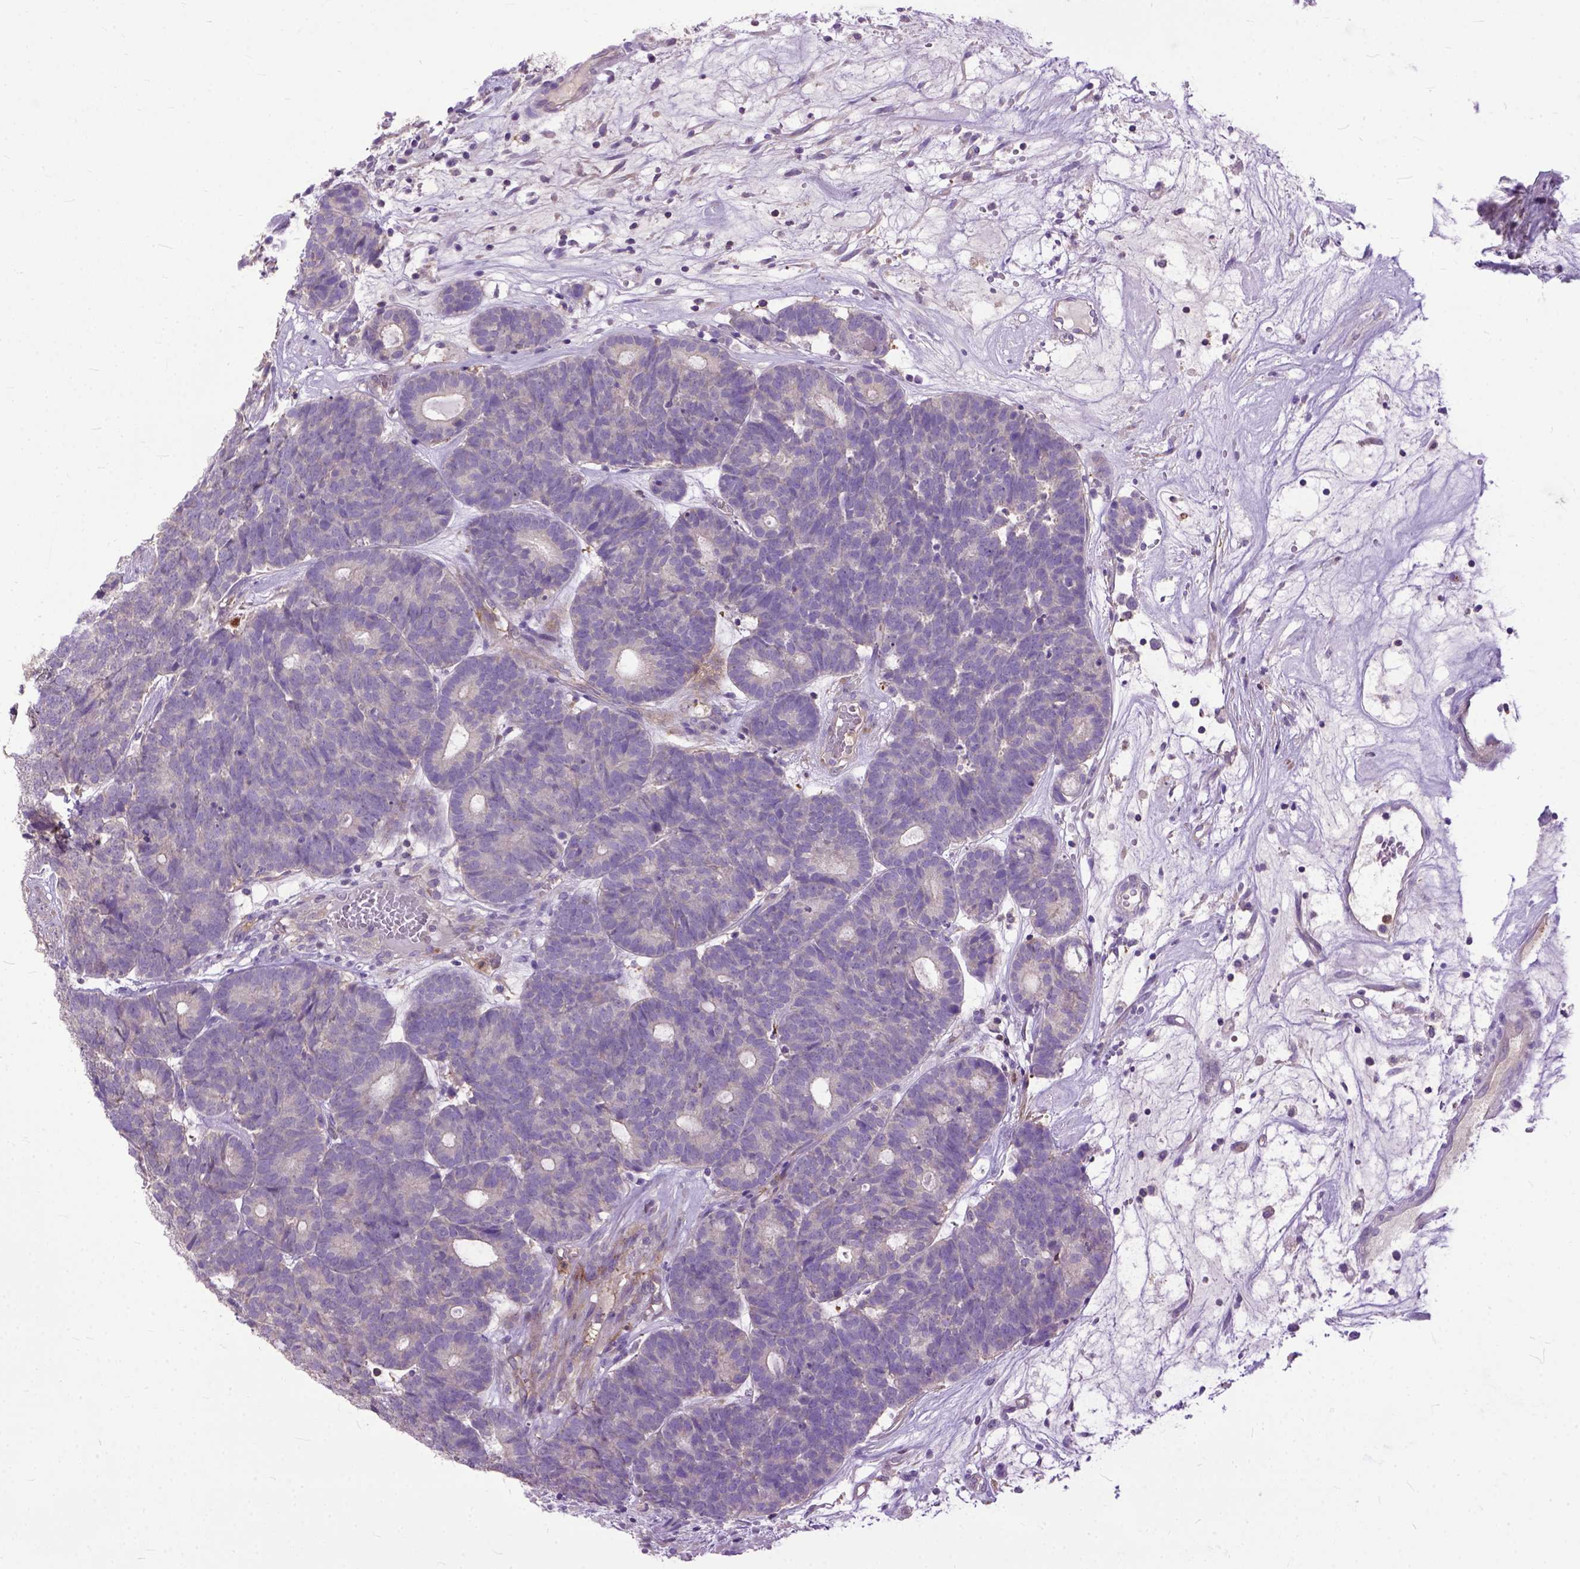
{"staining": {"intensity": "negative", "quantity": "none", "location": "none"}, "tissue": "head and neck cancer", "cell_type": "Tumor cells", "image_type": "cancer", "snomed": [{"axis": "morphology", "description": "Adenocarcinoma, NOS"}, {"axis": "topography", "description": "Head-Neck"}], "caption": "Image shows no protein expression in tumor cells of head and neck adenocarcinoma tissue.", "gene": "NAMPT", "patient": {"sex": "female", "age": 81}}